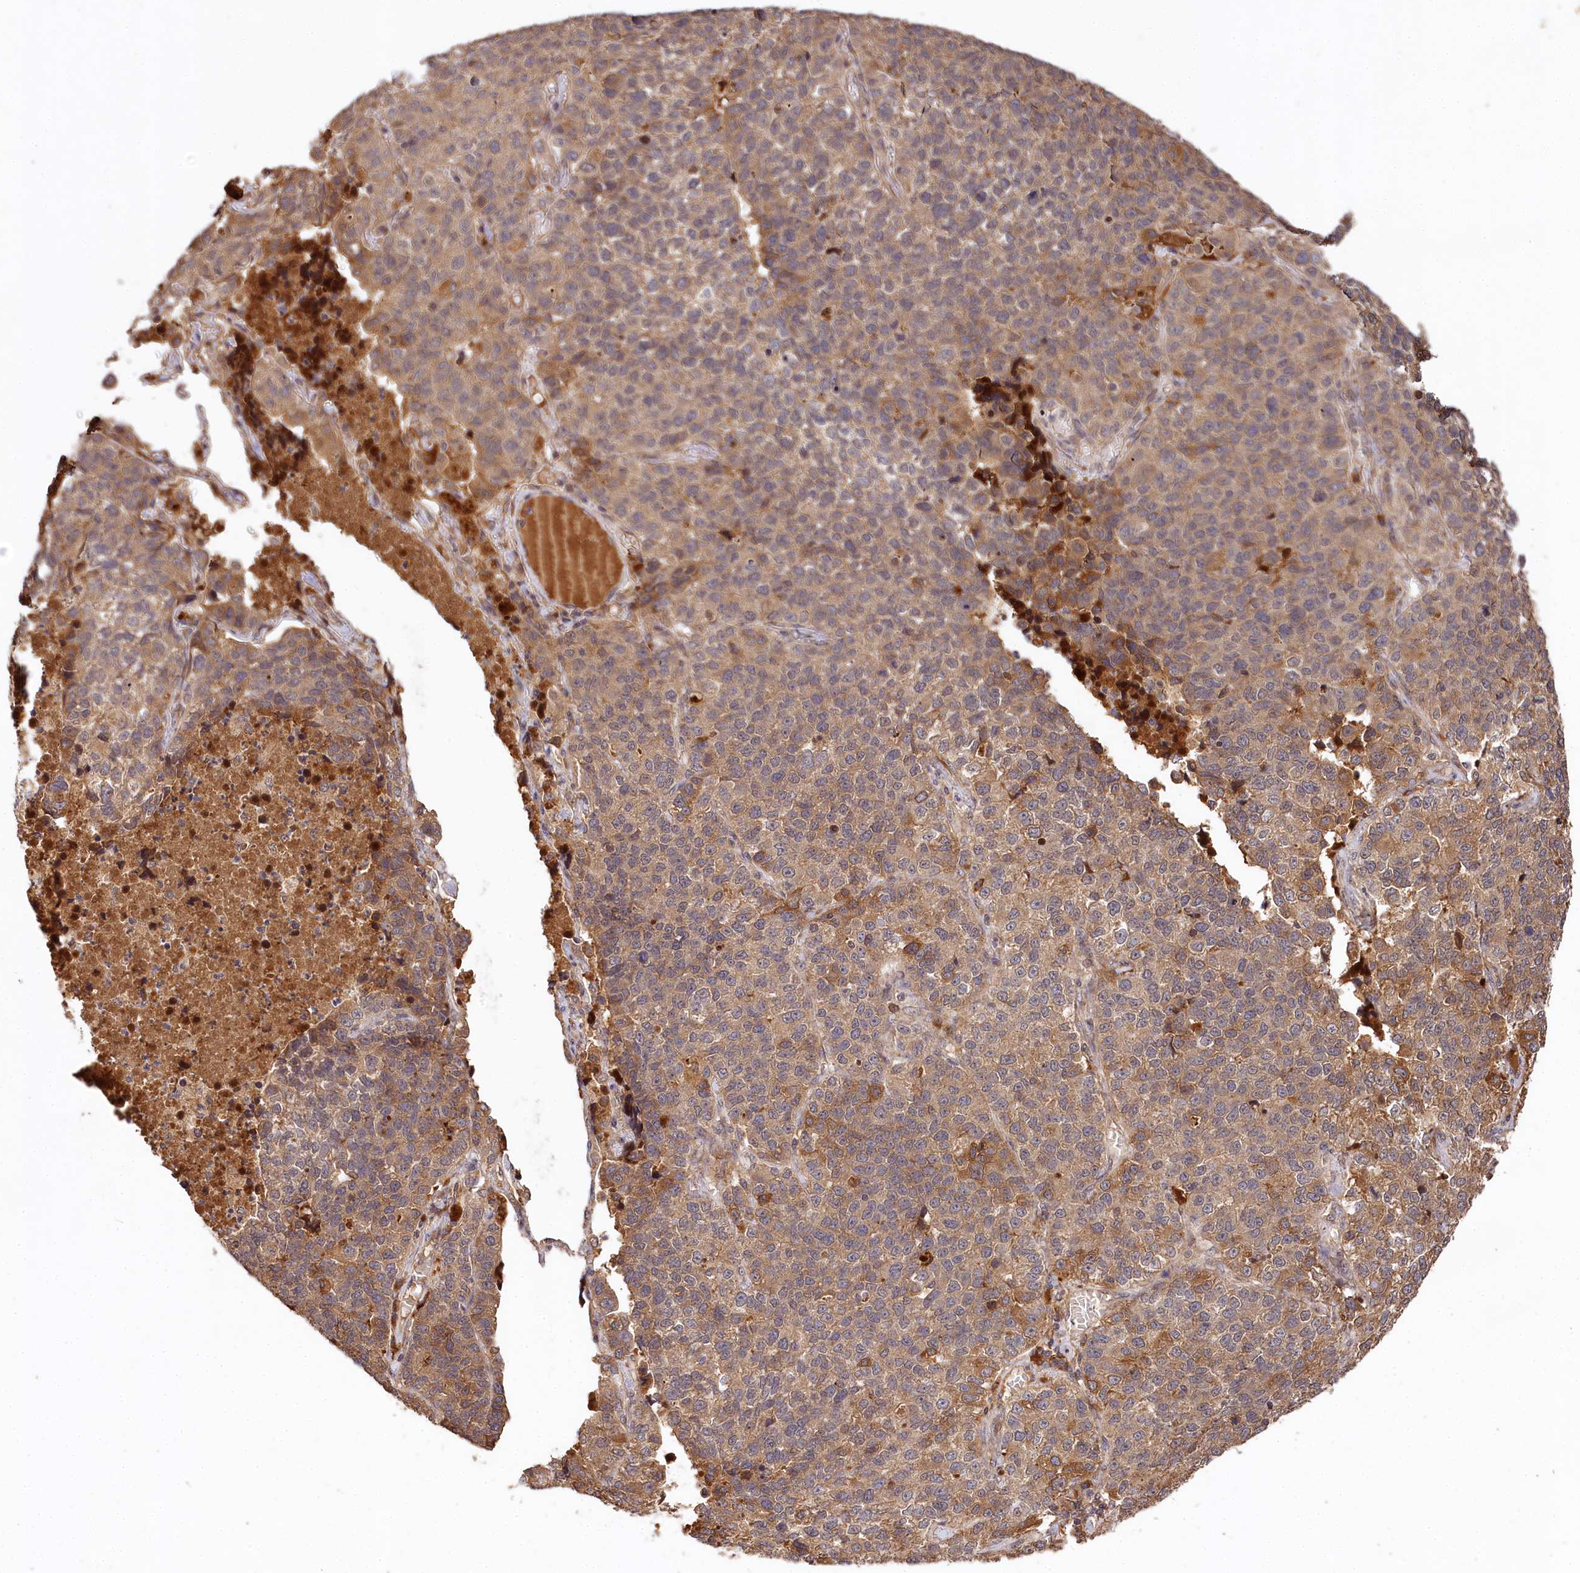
{"staining": {"intensity": "moderate", "quantity": "25%-75%", "location": "cytoplasmic/membranous"}, "tissue": "lung cancer", "cell_type": "Tumor cells", "image_type": "cancer", "snomed": [{"axis": "morphology", "description": "Adenocarcinoma, NOS"}, {"axis": "topography", "description": "Lung"}], "caption": "Immunohistochemical staining of human lung cancer (adenocarcinoma) displays medium levels of moderate cytoplasmic/membranous positivity in about 25%-75% of tumor cells. (brown staining indicates protein expression, while blue staining denotes nuclei).", "gene": "MCF2L2", "patient": {"sex": "male", "age": 49}}